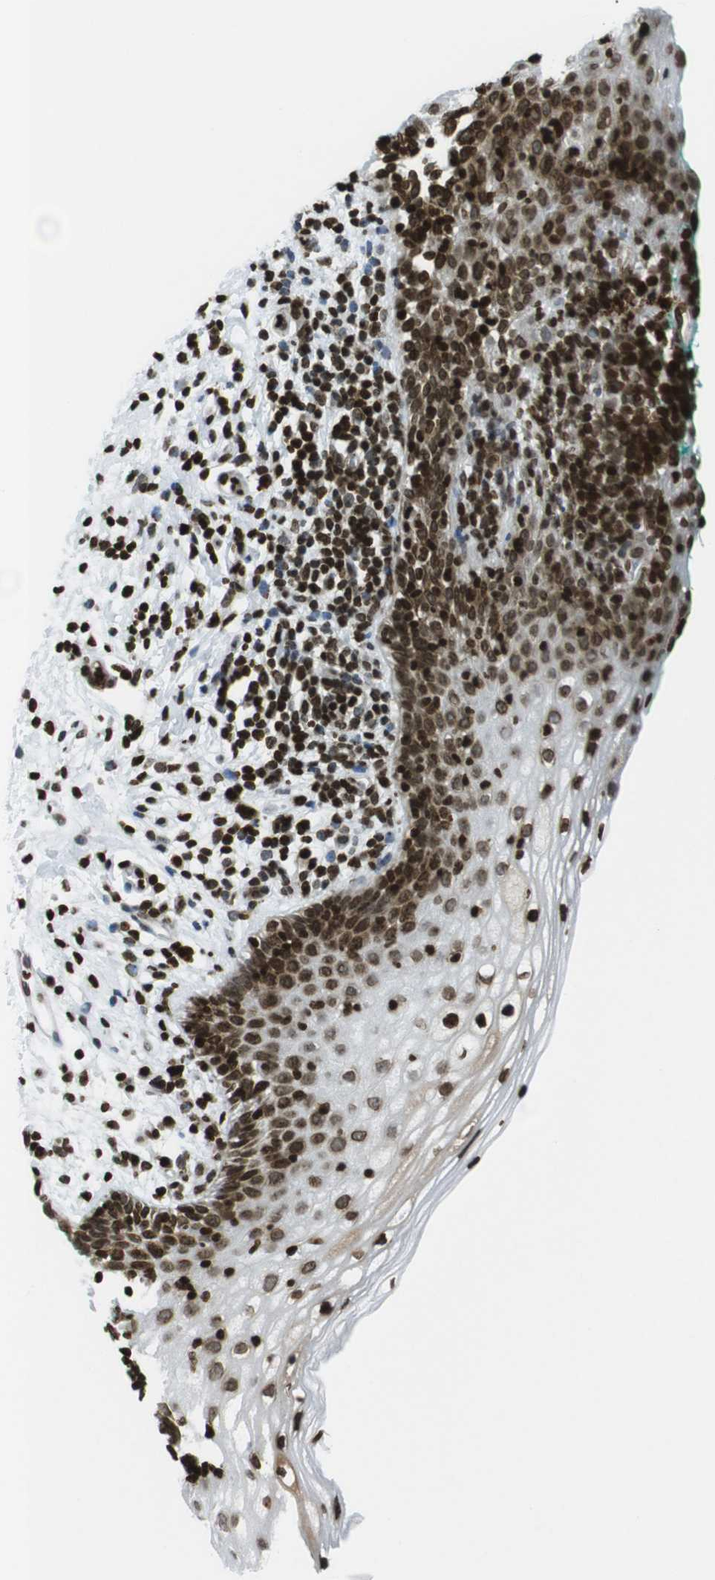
{"staining": {"intensity": "strong", "quantity": ">75%", "location": "nuclear"}, "tissue": "vagina", "cell_type": "Squamous epithelial cells", "image_type": "normal", "snomed": [{"axis": "morphology", "description": "Normal tissue, NOS"}, {"axis": "topography", "description": "Vagina"}], "caption": "Immunohistochemical staining of normal human vagina exhibits >75% levels of strong nuclear protein positivity in approximately >75% of squamous epithelial cells.", "gene": "H2AC8", "patient": {"sex": "female", "age": 44}}